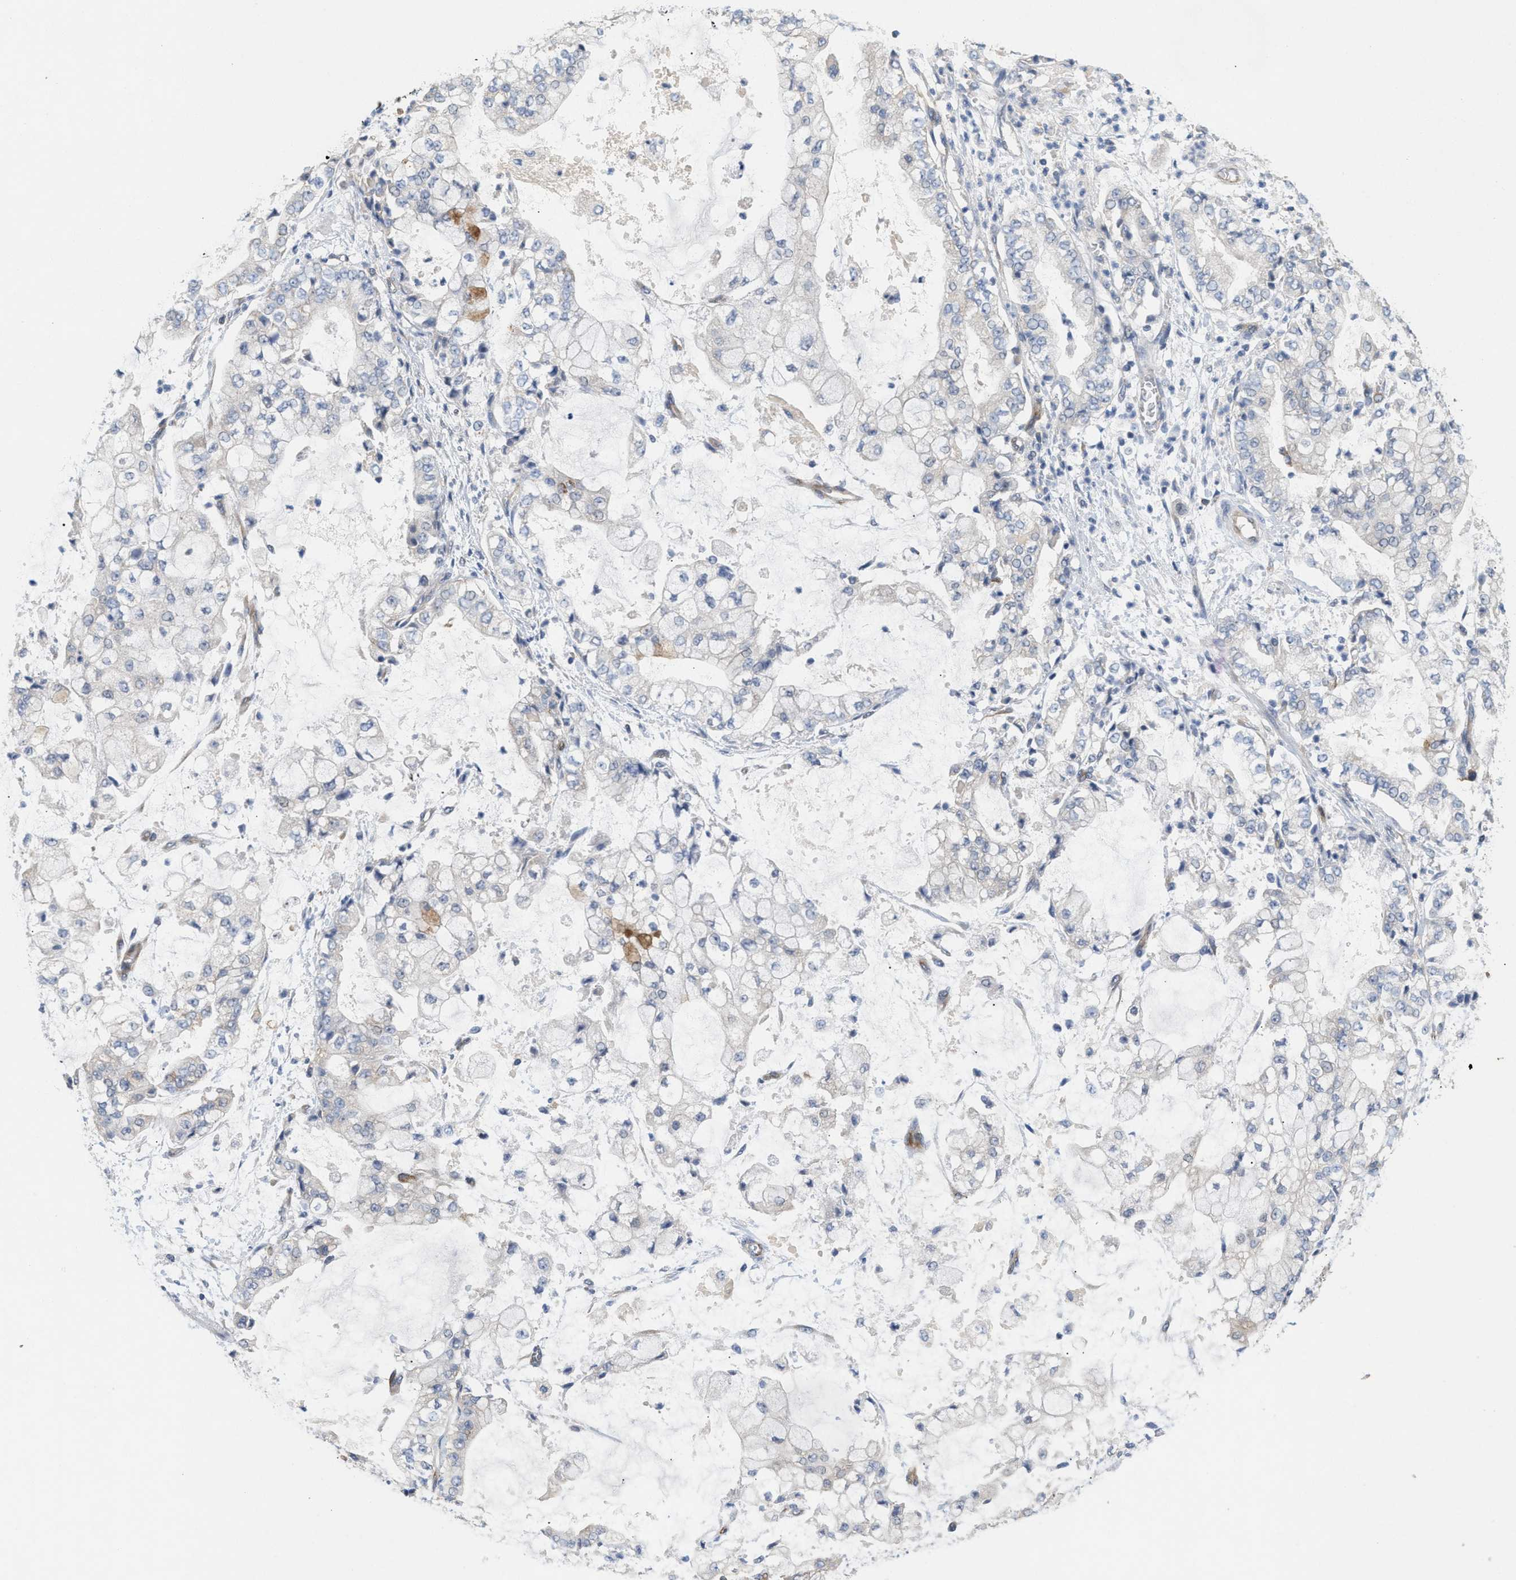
{"staining": {"intensity": "negative", "quantity": "none", "location": "none"}, "tissue": "stomach cancer", "cell_type": "Tumor cells", "image_type": "cancer", "snomed": [{"axis": "morphology", "description": "Adenocarcinoma, NOS"}, {"axis": "topography", "description": "Stomach"}], "caption": "High magnification brightfield microscopy of stomach cancer (adenocarcinoma) stained with DAB (brown) and counterstained with hematoxylin (blue): tumor cells show no significant positivity. (DAB IHC, high magnification).", "gene": "UBAP2", "patient": {"sex": "male", "age": 76}}